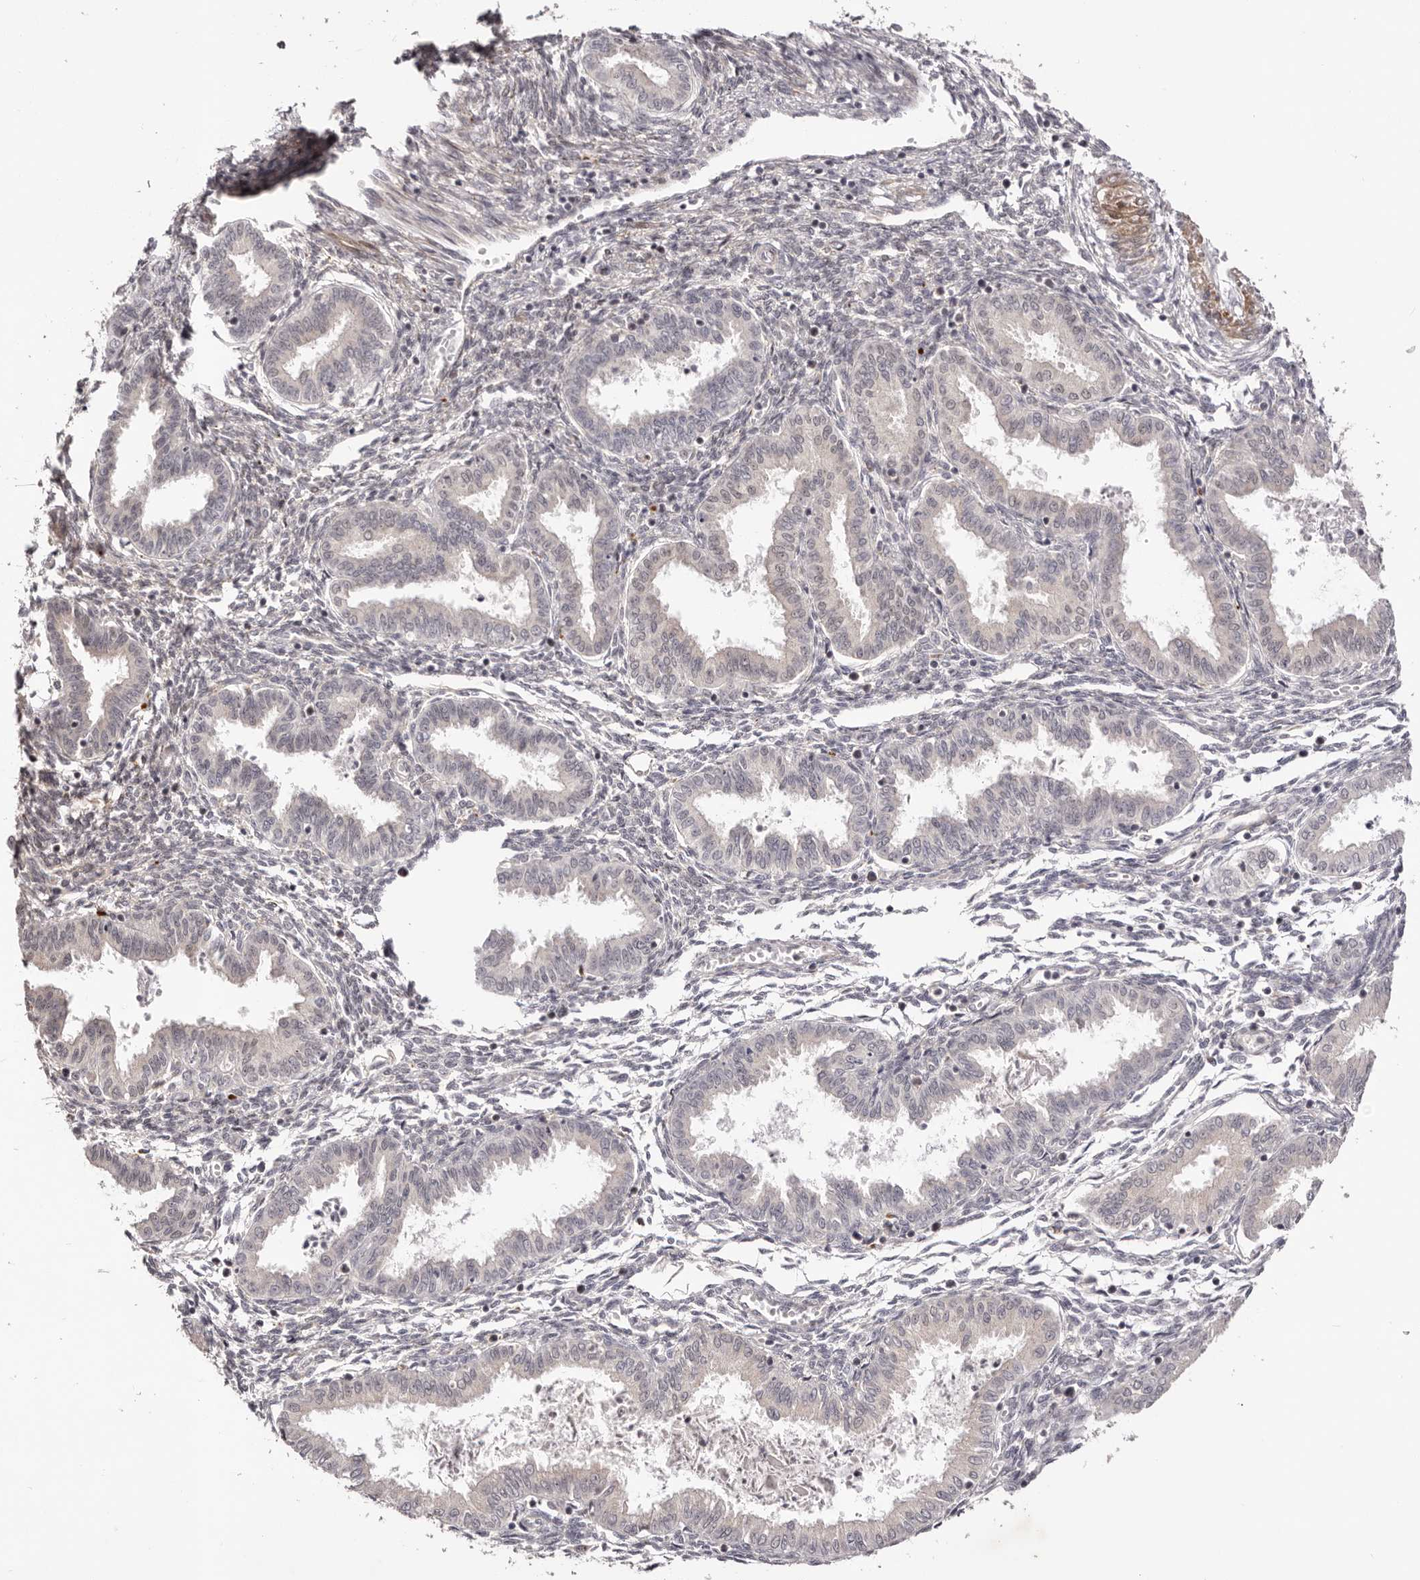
{"staining": {"intensity": "negative", "quantity": "none", "location": "none"}, "tissue": "endometrium", "cell_type": "Cells in endometrial stroma", "image_type": "normal", "snomed": [{"axis": "morphology", "description": "Normal tissue, NOS"}, {"axis": "topography", "description": "Endometrium"}], "caption": "DAB (3,3'-diaminobenzidine) immunohistochemical staining of benign human endometrium exhibits no significant positivity in cells in endometrial stroma. (DAB (3,3'-diaminobenzidine) immunohistochemistry (IHC) visualized using brightfield microscopy, high magnification).", "gene": "MICAL2", "patient": {"sex": "female", "age": 33}}